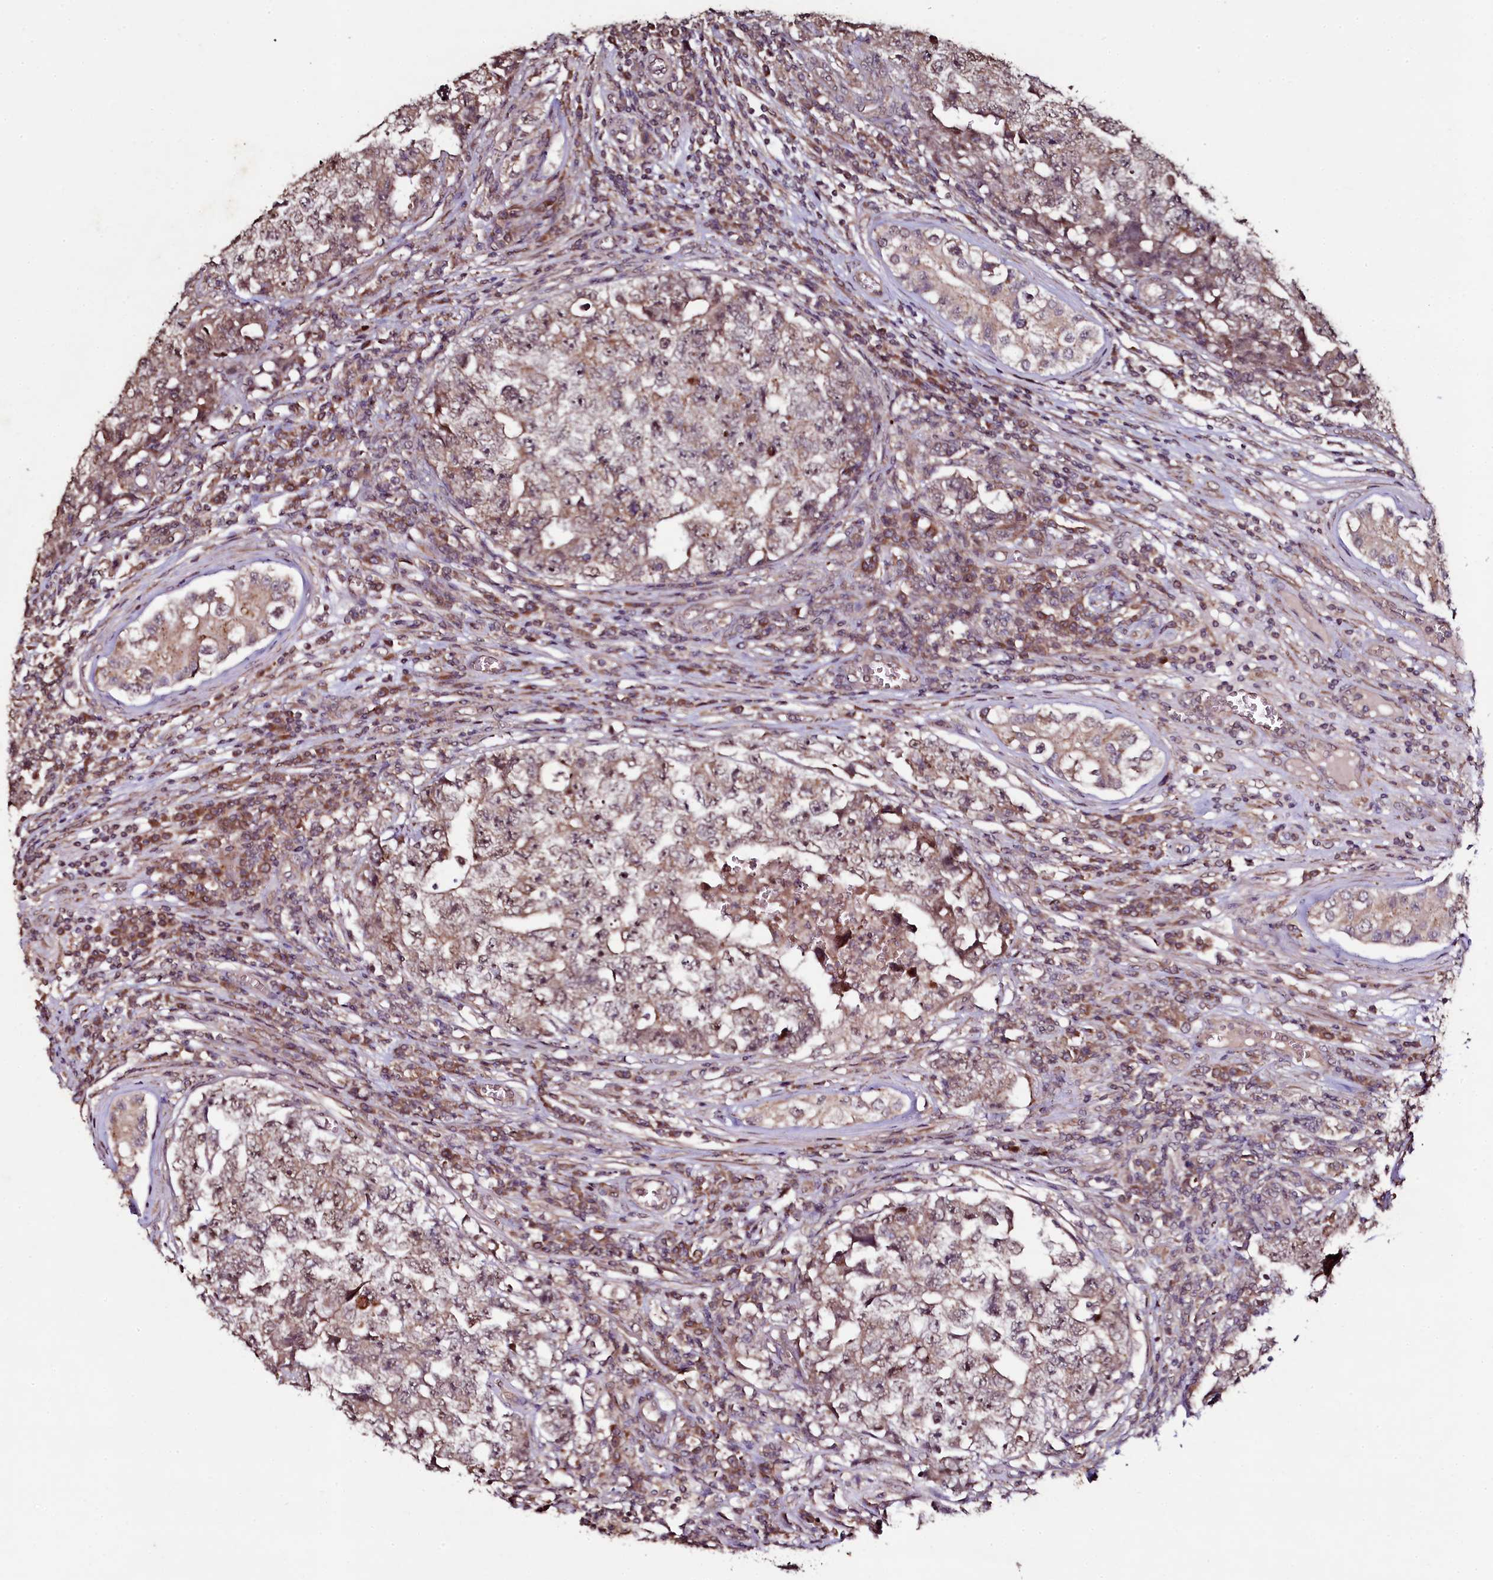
{"staining": {"intensity": "weak", "quantity": ">75%", "location": "cytoplasmic/membranous,nuclear"}, "tissue": "testis cancer", "cell_type": "Tumor cells", "image_type": "cancer", "snomed": [{"axis": "morphology", "description": "Carcinoma, Embryonal, NOS"}, {"axis": "topography", "description": "Testis"}], "caption": "Approximately >75% of tumor cells in embryonal carcinoma (testis) display weak cytoplasmic/membranous and nuclear protein positivity as visualized by brown immunohistochemical staining.", "gene": "SEC24C", "patient": {"sex": "male", "age": 17}}